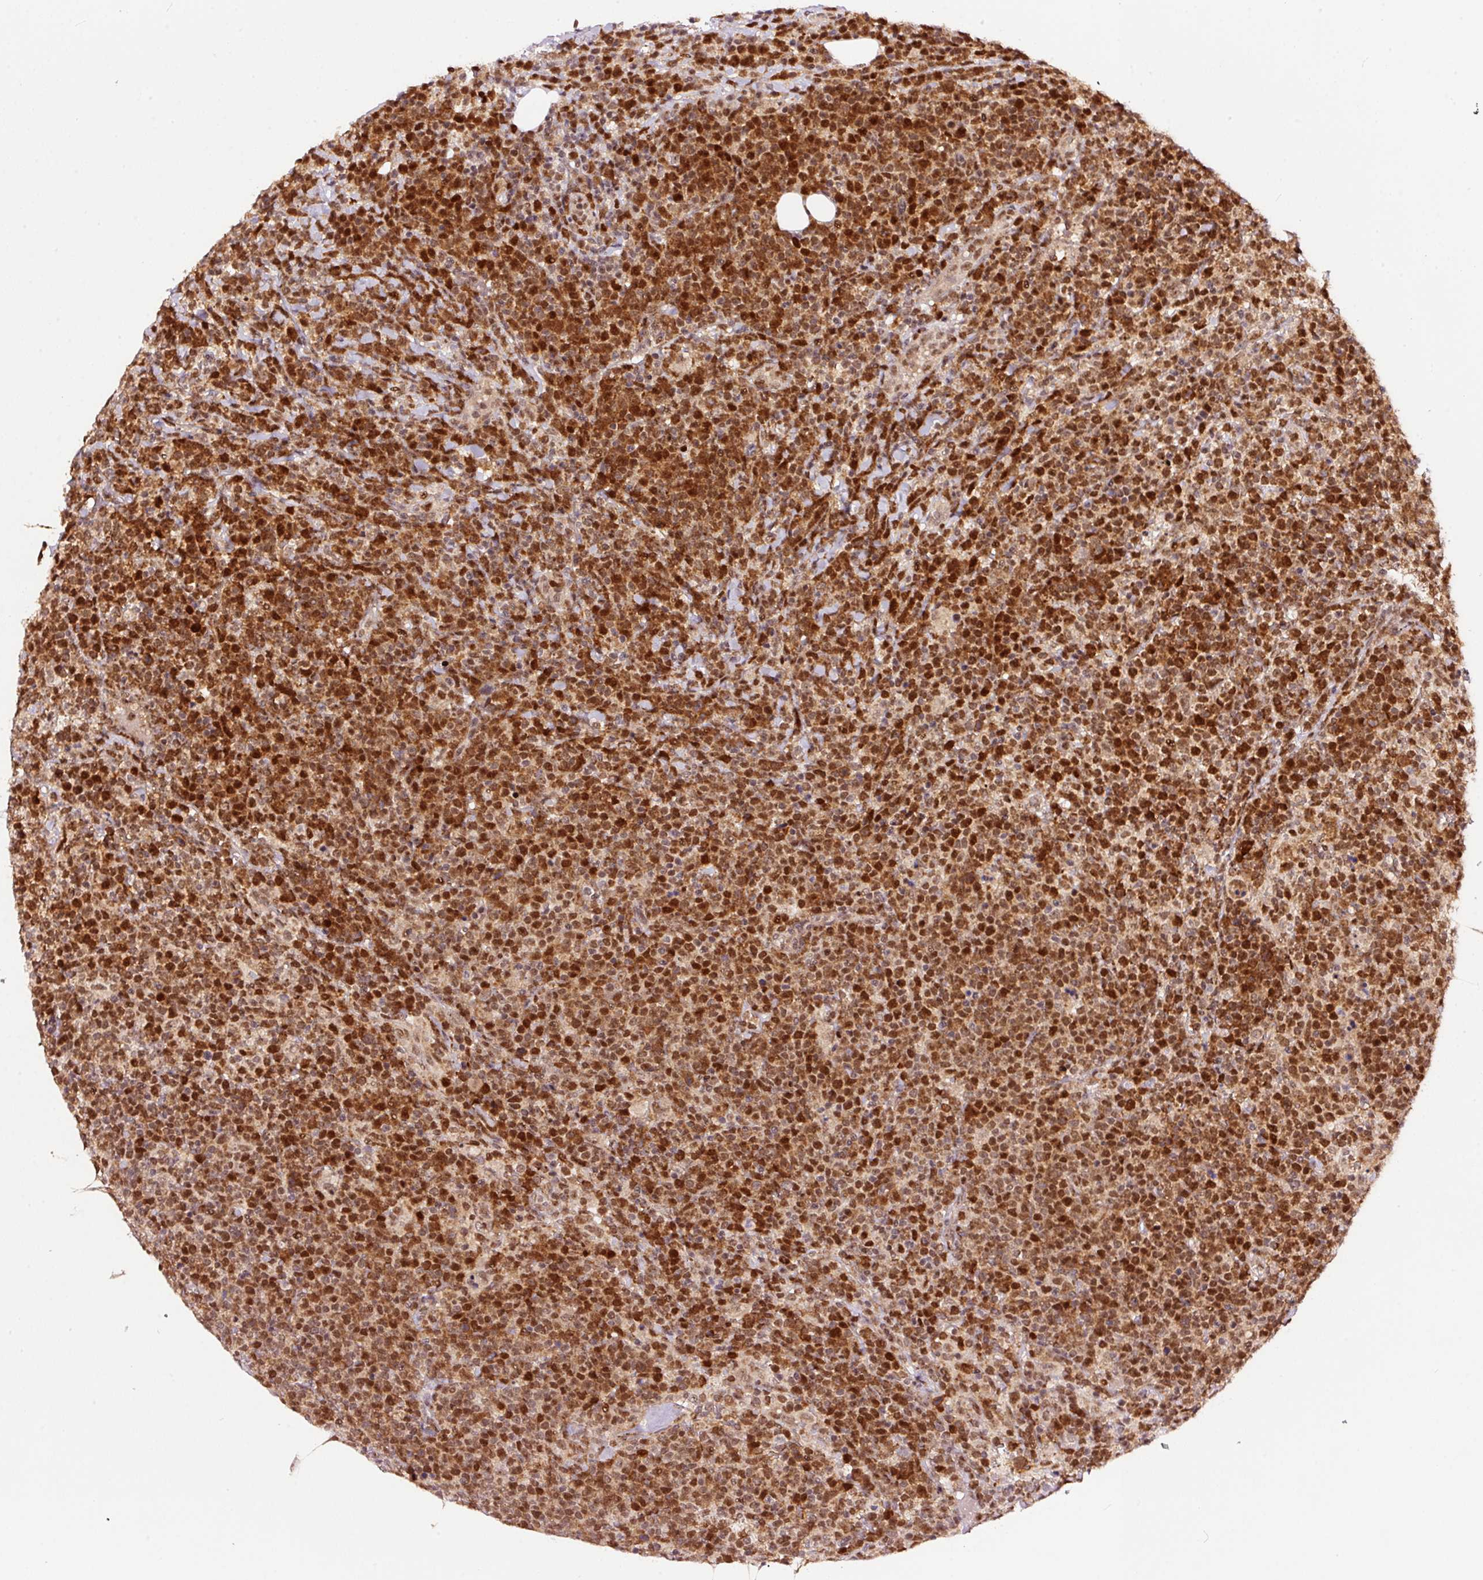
{"staining": {"intensity": "strong", "quantity": ">75%", "location": "cytoplasmic/membranous,nuclear"}, "tissue": "lymphoma", "cell_type": "Tumor cells", "image_type": "cancer", "snomed": [{"axis": "morphology", "description": "Malignant lymphoma, non-Hodgkin's type, High grade"}, {"axis": "topography", "description": "Lymph node"}], "caption": "DAB (3,3'-diaminobenzidine) immunohistochemical staining of human high-grade malignant lymphoma, non-Hodgkin's type shows strong cytoplasmic/membranous and nuclear protein expression in approximately >75% of tumor cells. The protein of interest is shown in brown color, while the nuclei are stained blue.", "gene": "RFC4", "patient": {"sex": "male", "age": 61}}